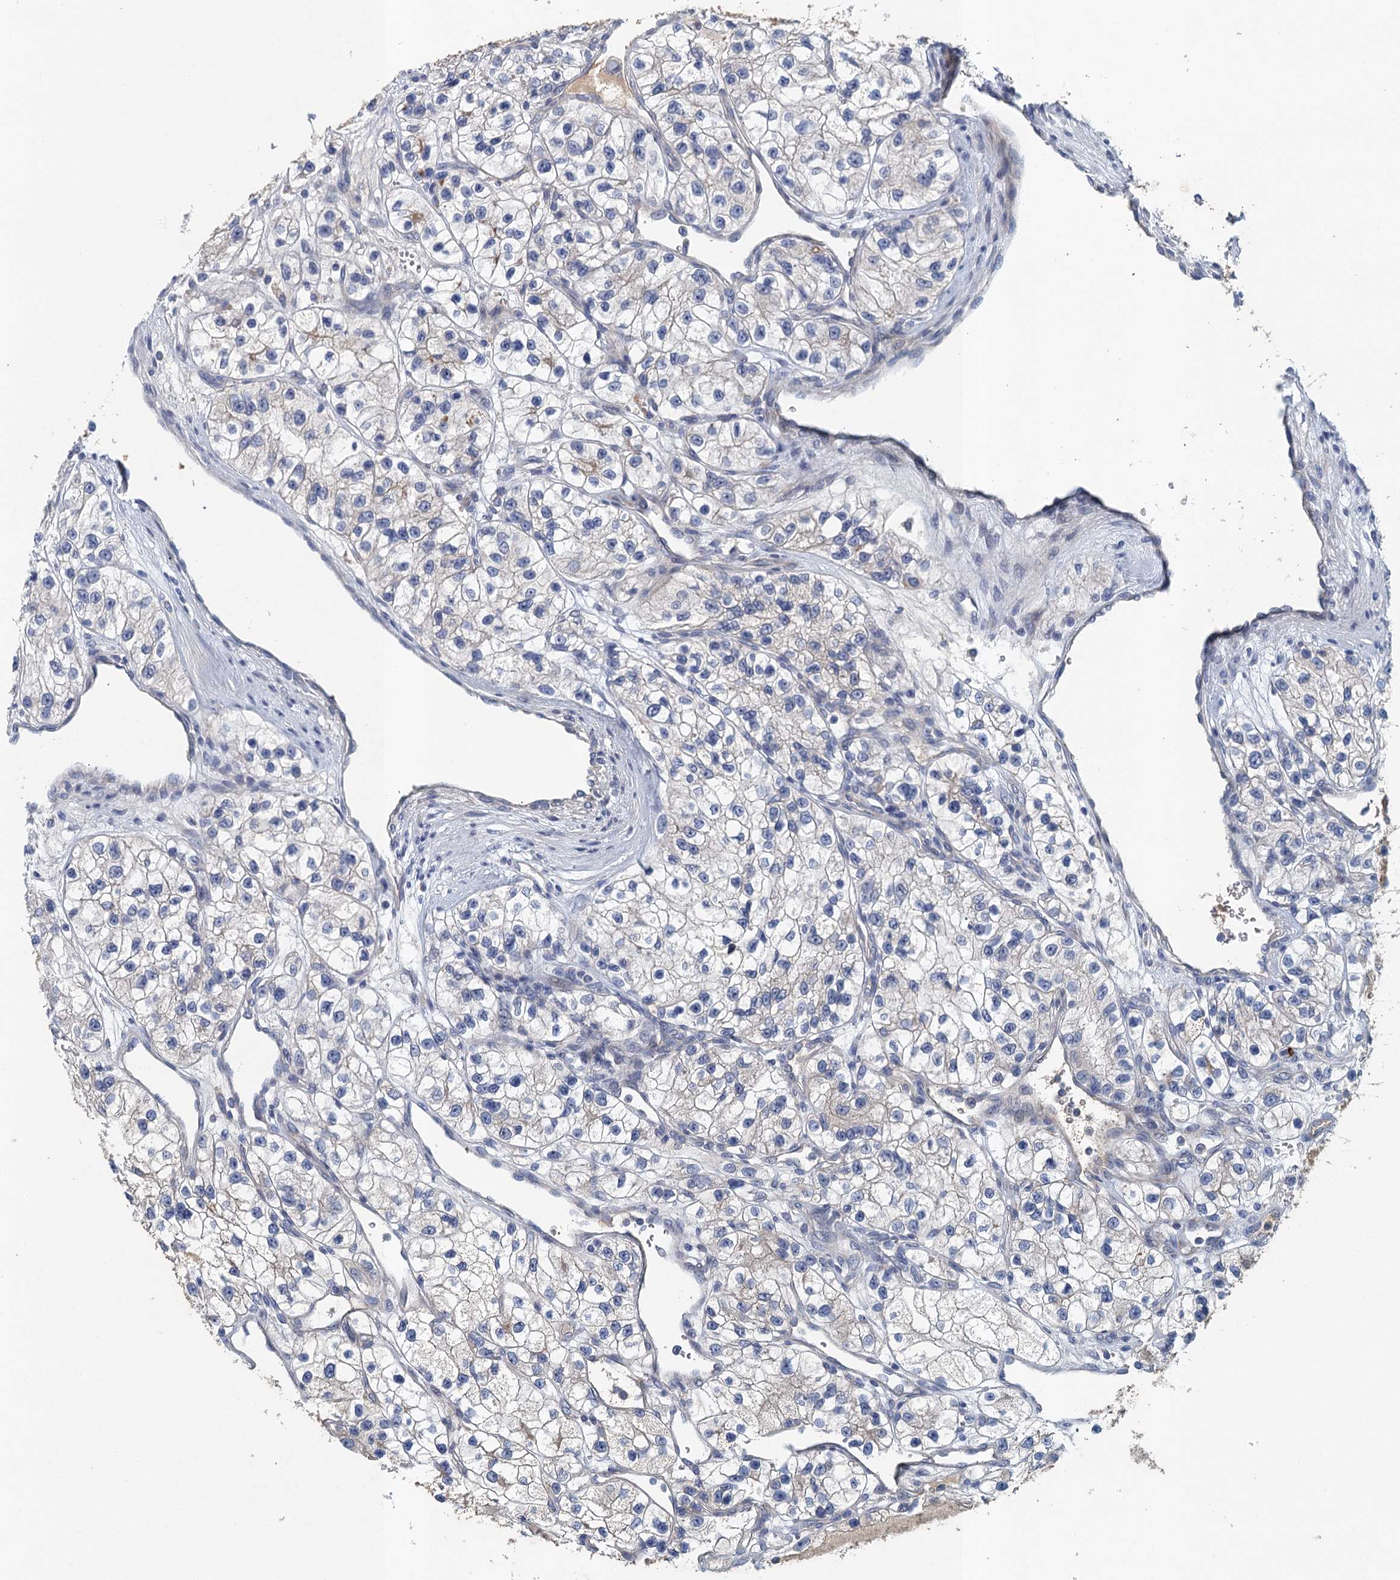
{"staining": {"intensity": "negative", "quantity": "none", "location": "none"}, "tissue": "renal cancer", "cell_type": "Tumor cells", "image_type": "cancer", "snomed": [{"axis": "morphology", "description": "Adenocarcinoma, NOS"}, {"axis": "topography", "description": "Kidney"}], "caption": "Micrograph shows no protein expression in tumor cells of renal cancer (adenocarcinoma) tissue. (Brightfield microscopy of DAB (3,3'-diaminobenzidine) immunohistochemistry (IHC) at high magnification).", "gene": "TPCN1", "patient": {"sex": "female", "age": 57}}